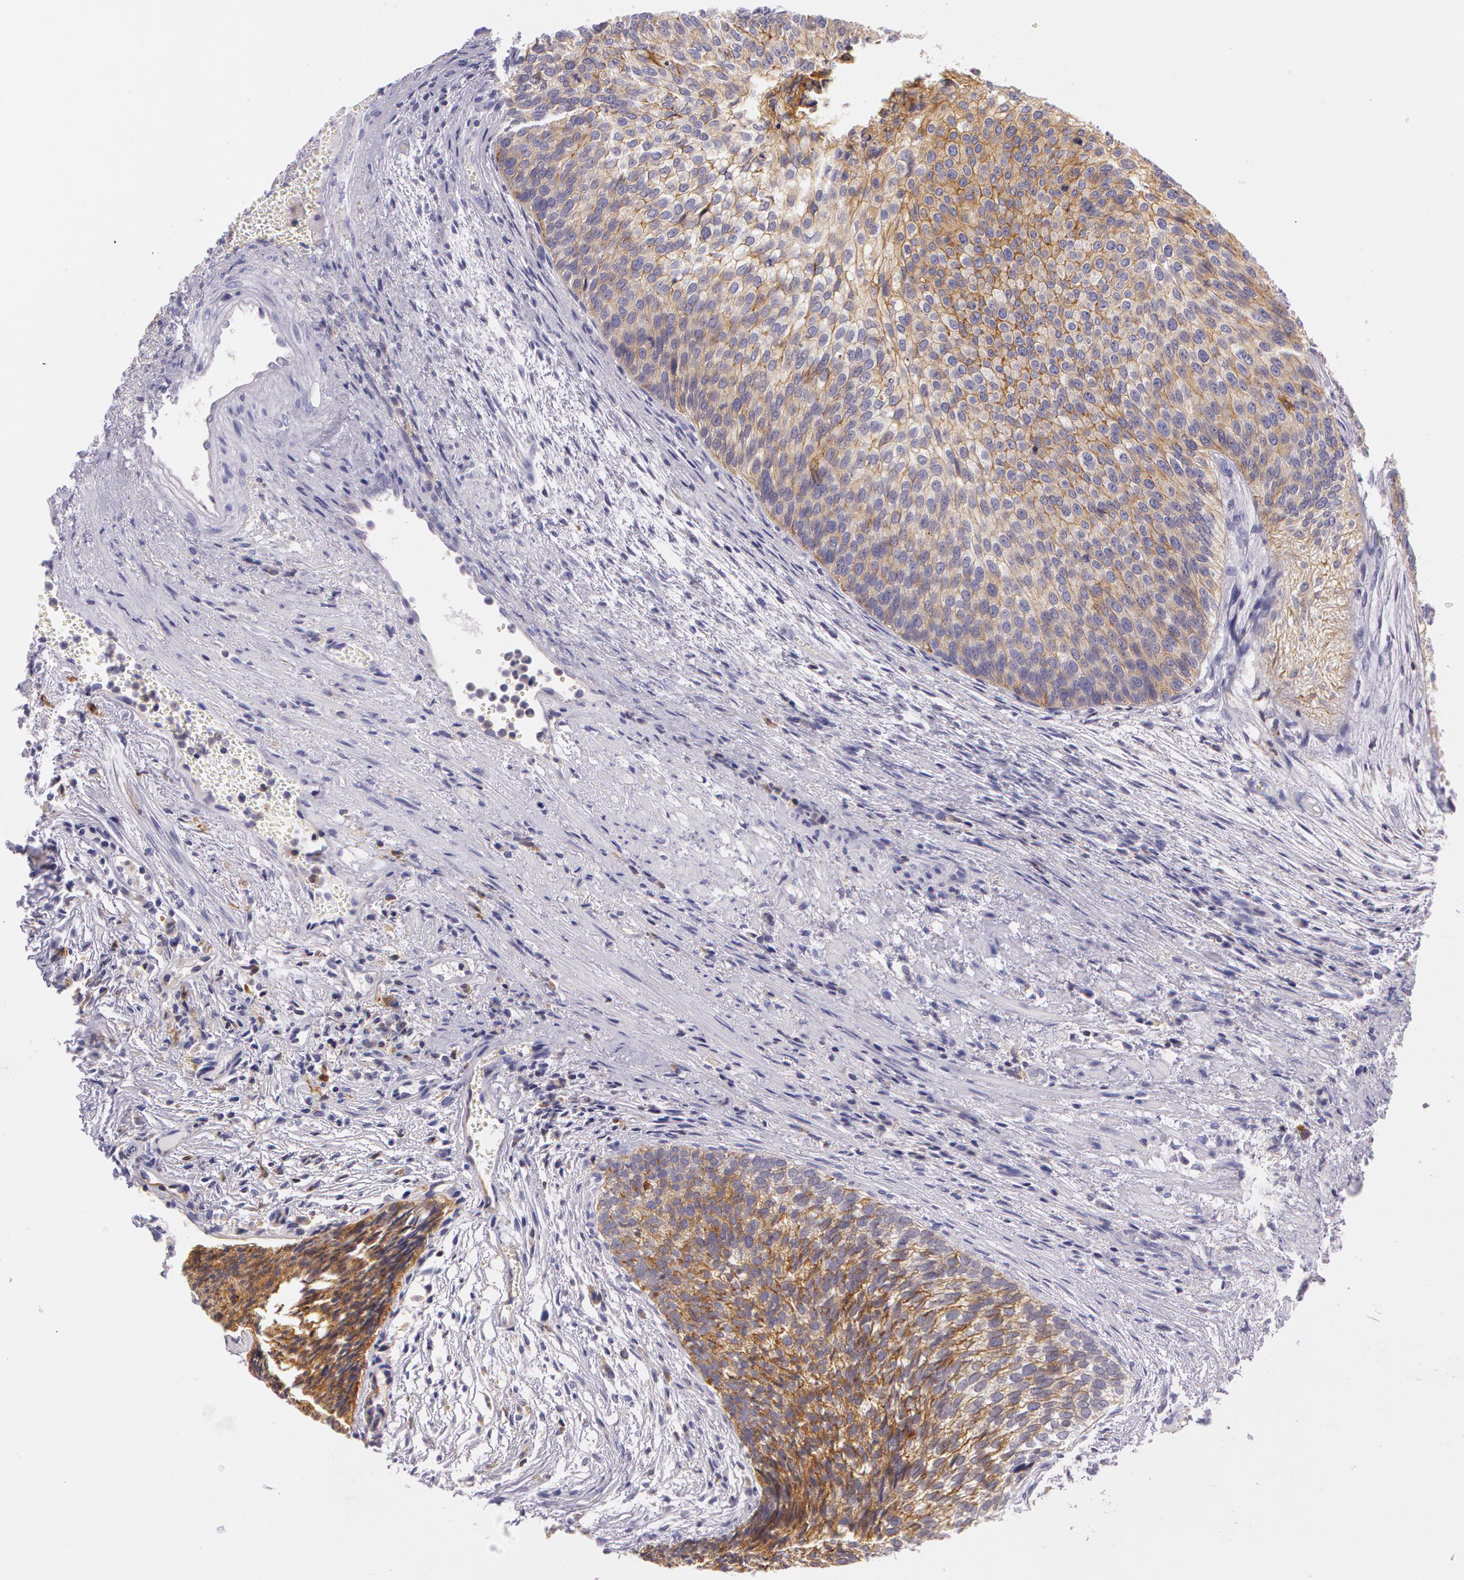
{"staining": {"intensity": "strong", "quantity": ">75%", "location": "cytoplasmic/membranous"}, "tissue": "urothelial cancer", "cell_type": "Tumor cells", "image_type": "cancer", "snomed": [{"axis": "morphology", "description": "Urothelial carcinoma, Low grade"}, {"axis": "topography", "description": "Urinary bladder"}], "caption": "Urothelial carcinoma (low-grade) stained with IHC shows strong cytoplasmic/membranous staining in about >75% of tumor cells.", "gene": "LY75", "patient": {"sex": "male", "age": 84}}